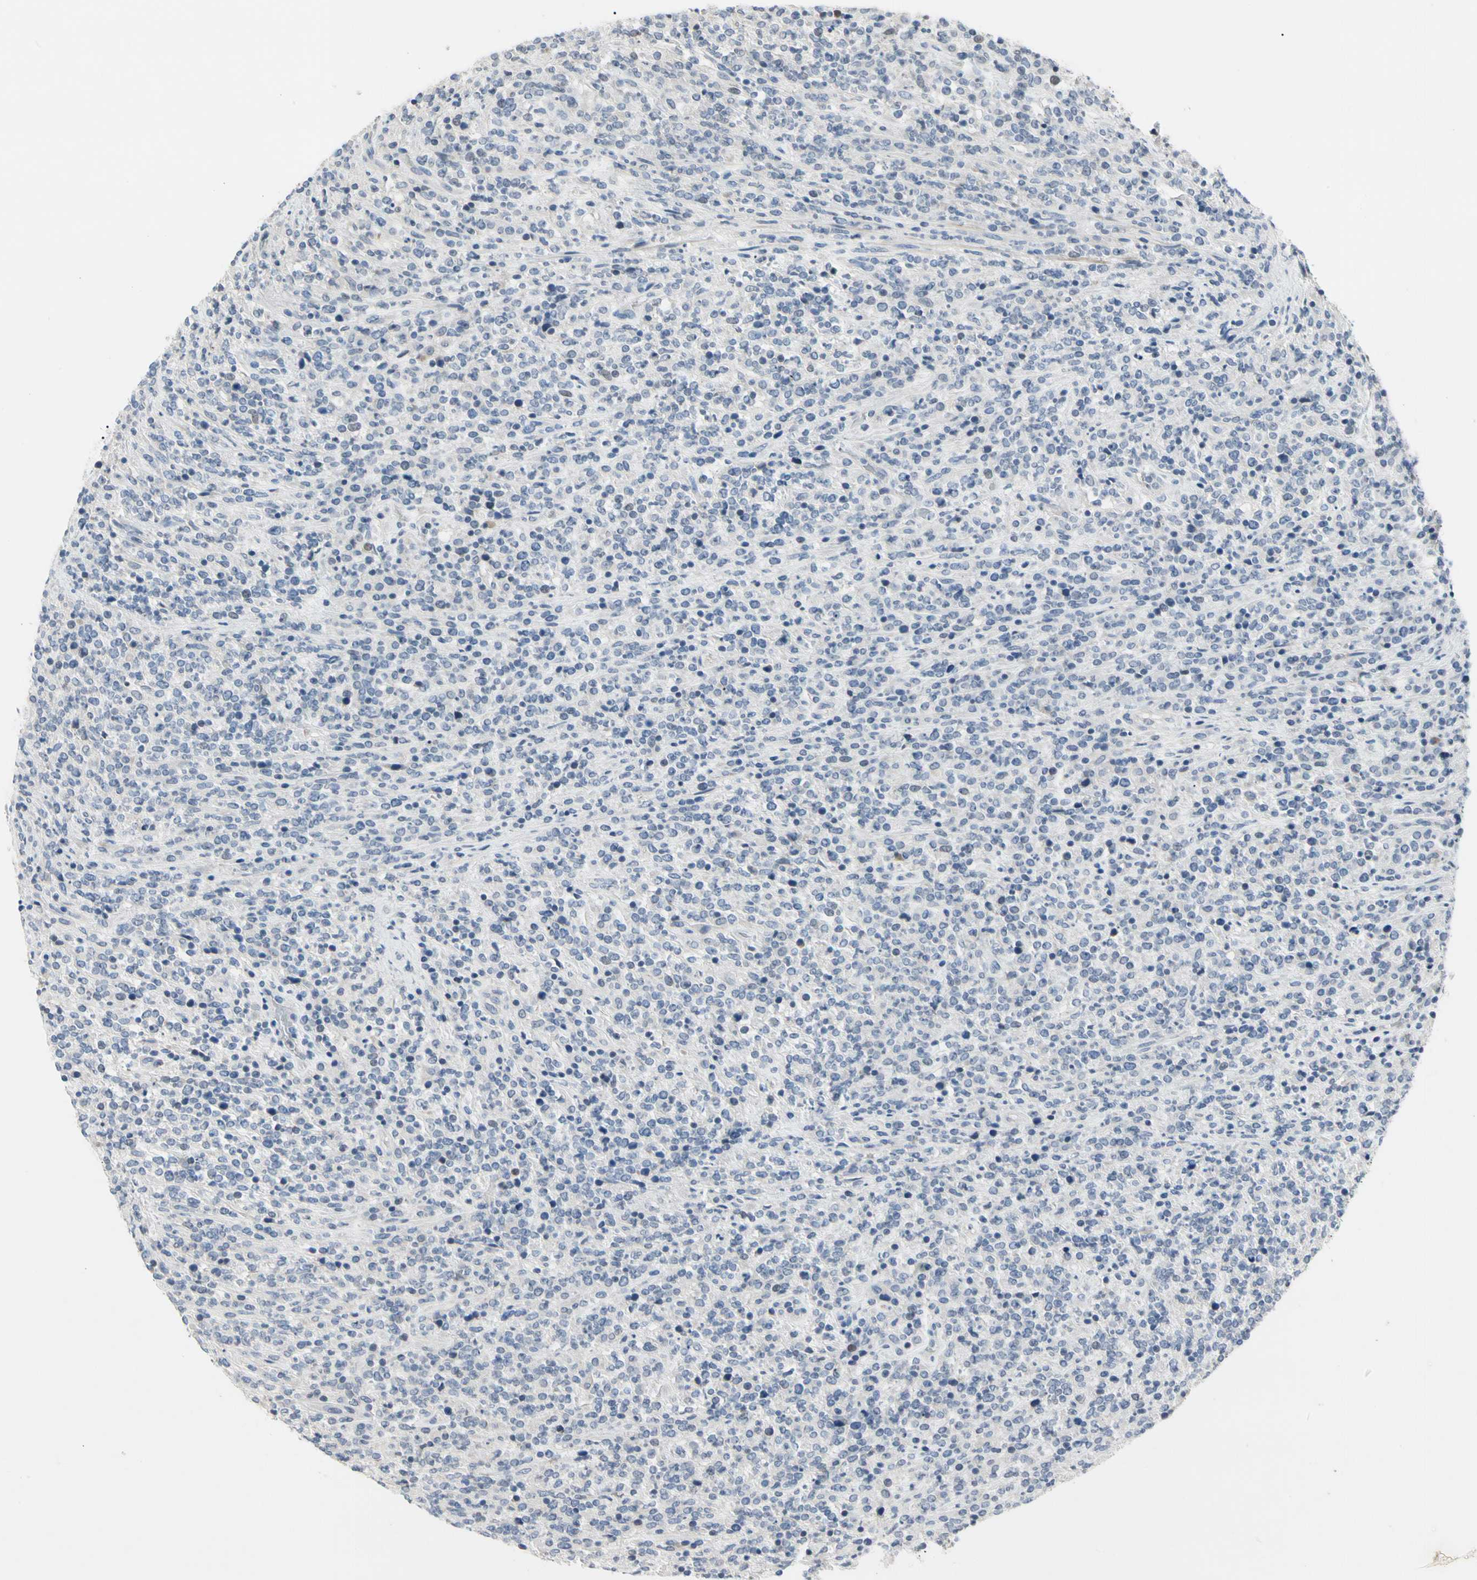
{"staining": {"intensity": "negative", "quantity": "none", "location": "none"}, "tissue": "lymphoma", "cell_type": "Tumor cells", "image_type": "cancer", "snomed": [{"axis": "morphology", "description": "Malignant lymphoma, non-Hodgkin's type, High grade"}, {"axis": "topography", "description": "Soft tissue"}], "caption": "Histopathology image shows no significant protein positivity in tumor cells of lymphoma.", "gene": "ECRG4", "patient": {"sex": "male", "age": 18}}